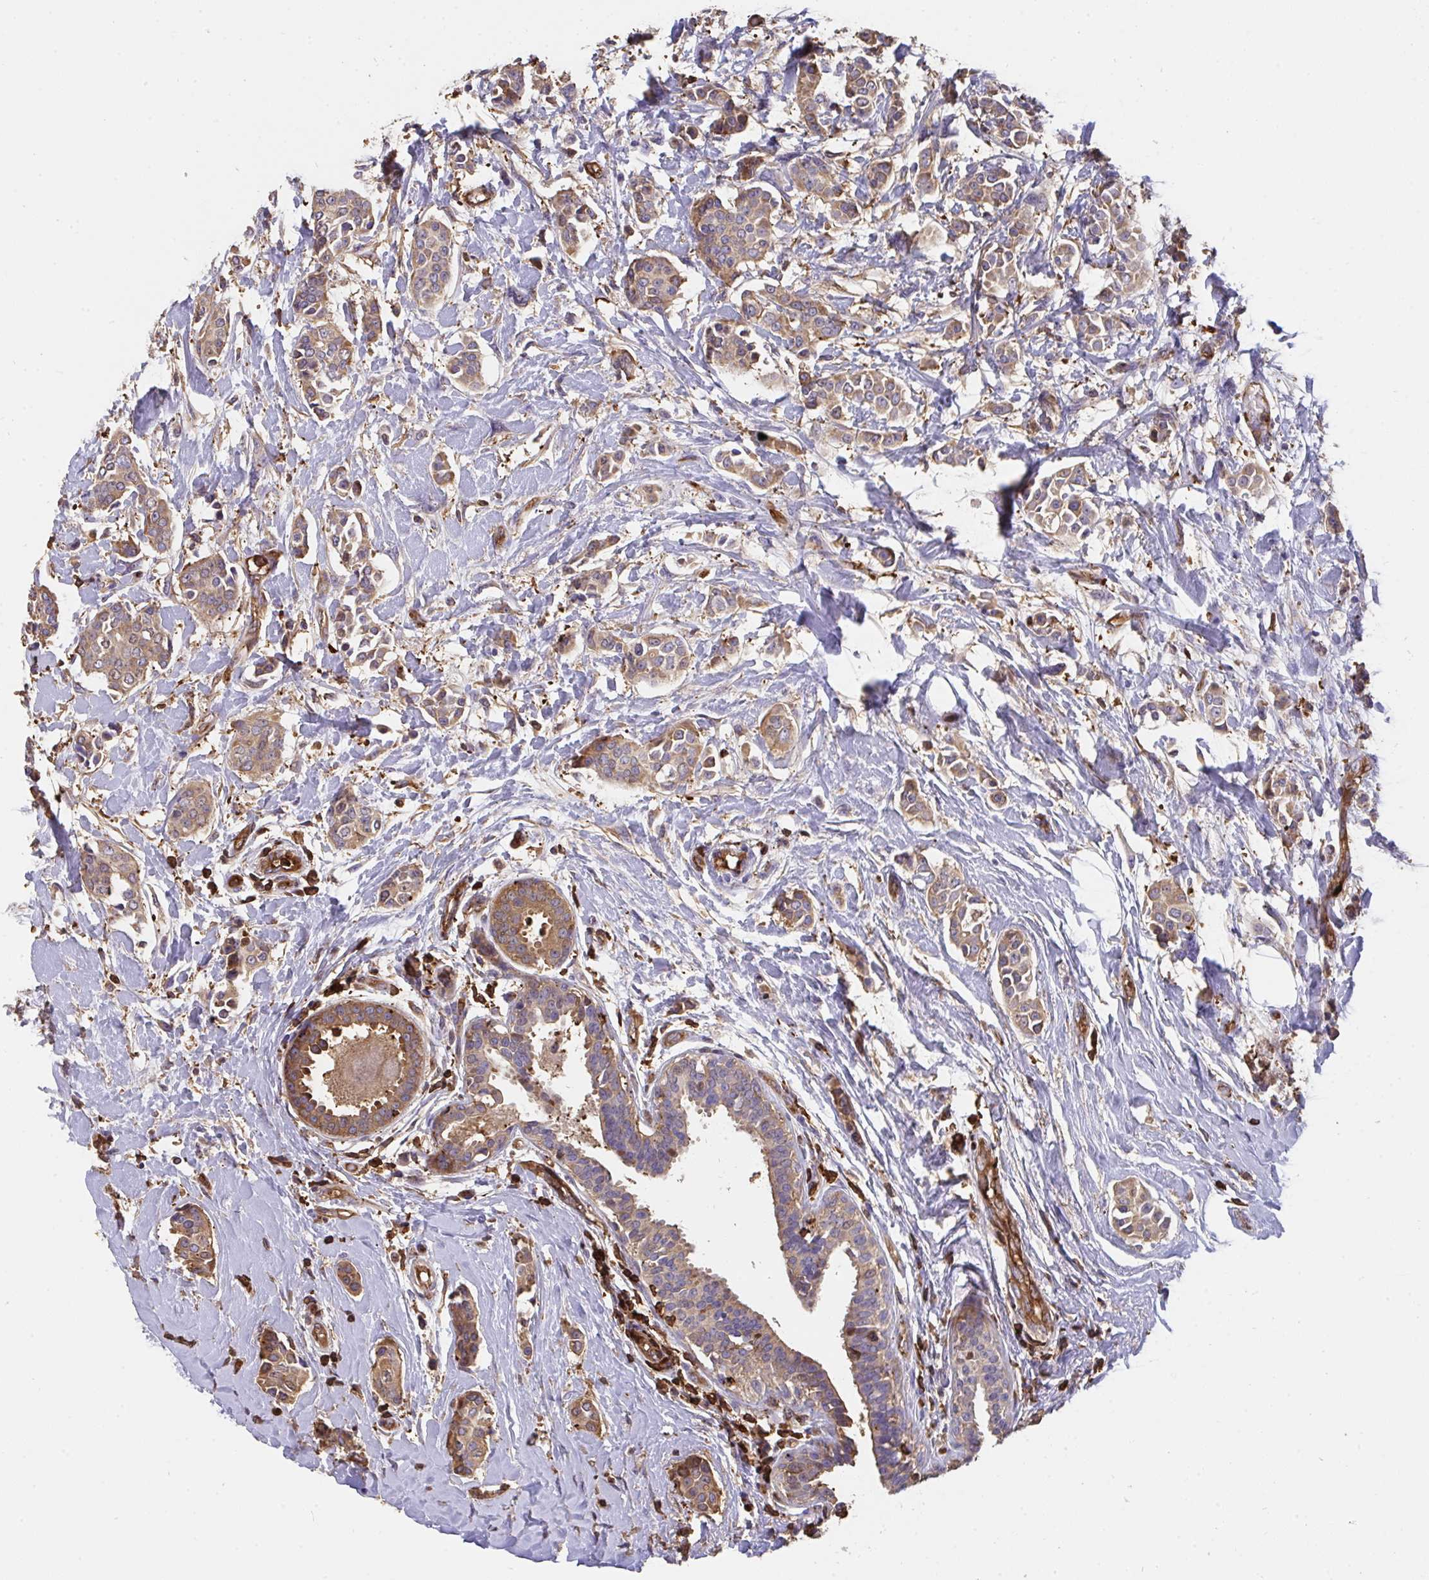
{"staining": {"intensity": "moderate", "quantity": "25%-75%", "location": "cytoplasmic/membranous"}, "tissue": "breast cancer", "cell_type": "Tumor cells", "image_type": "cancer", "snomed": [{"axis": "morphology", "description": "Duct carcinoma"}, {"axis": "topography", "description": "Breast"}], "caption": "This histopathology image exhibits IHC staining of human breast invasive ductal carcinoma, with medium moderate cytoplasmic/membranous staining in about 25%-75% of tumor cells.", "gene": "CFL1", "patient": {"sex": "female", "age": 64}}